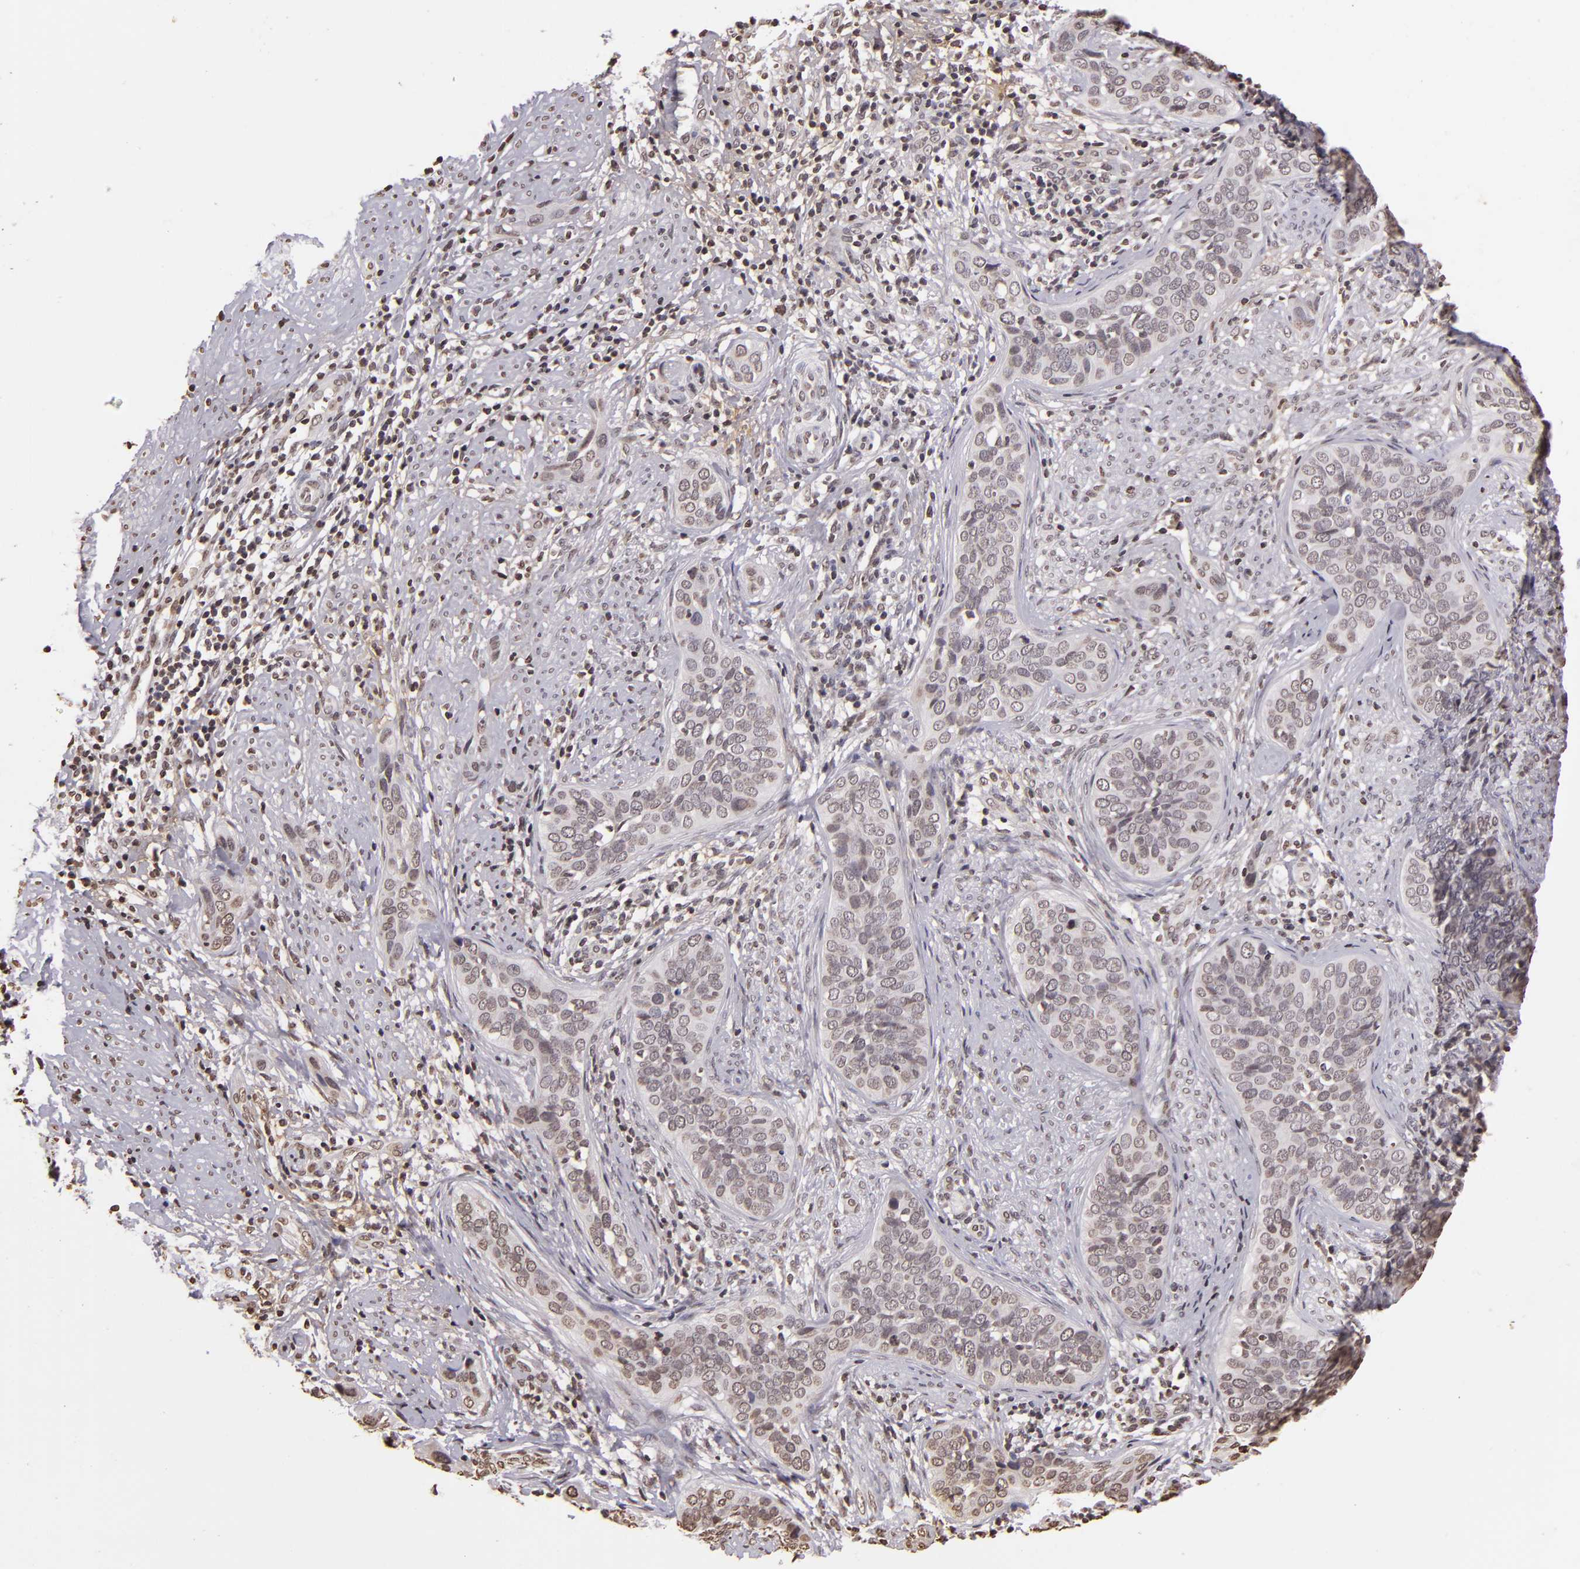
{"staining": {"intensity": "weak", "quantity": "<25%", "location": "nuclear"}, "tissue": "cervical cancer", "cell_type": "Tumor cells", "image_type": "cancer", "snomed": [{"axis": "morphology", "description": "Squamous cell carcinoma, NOS"}, {"axis": "topography", "description": "Cervix"}], "caption": "Micrograph shows no significant protein positivity in tumor cells of cervical cancer (squamous cell carcinoma).", "gene": "THRB", "patient": {"sex": "female", "age": 31}}